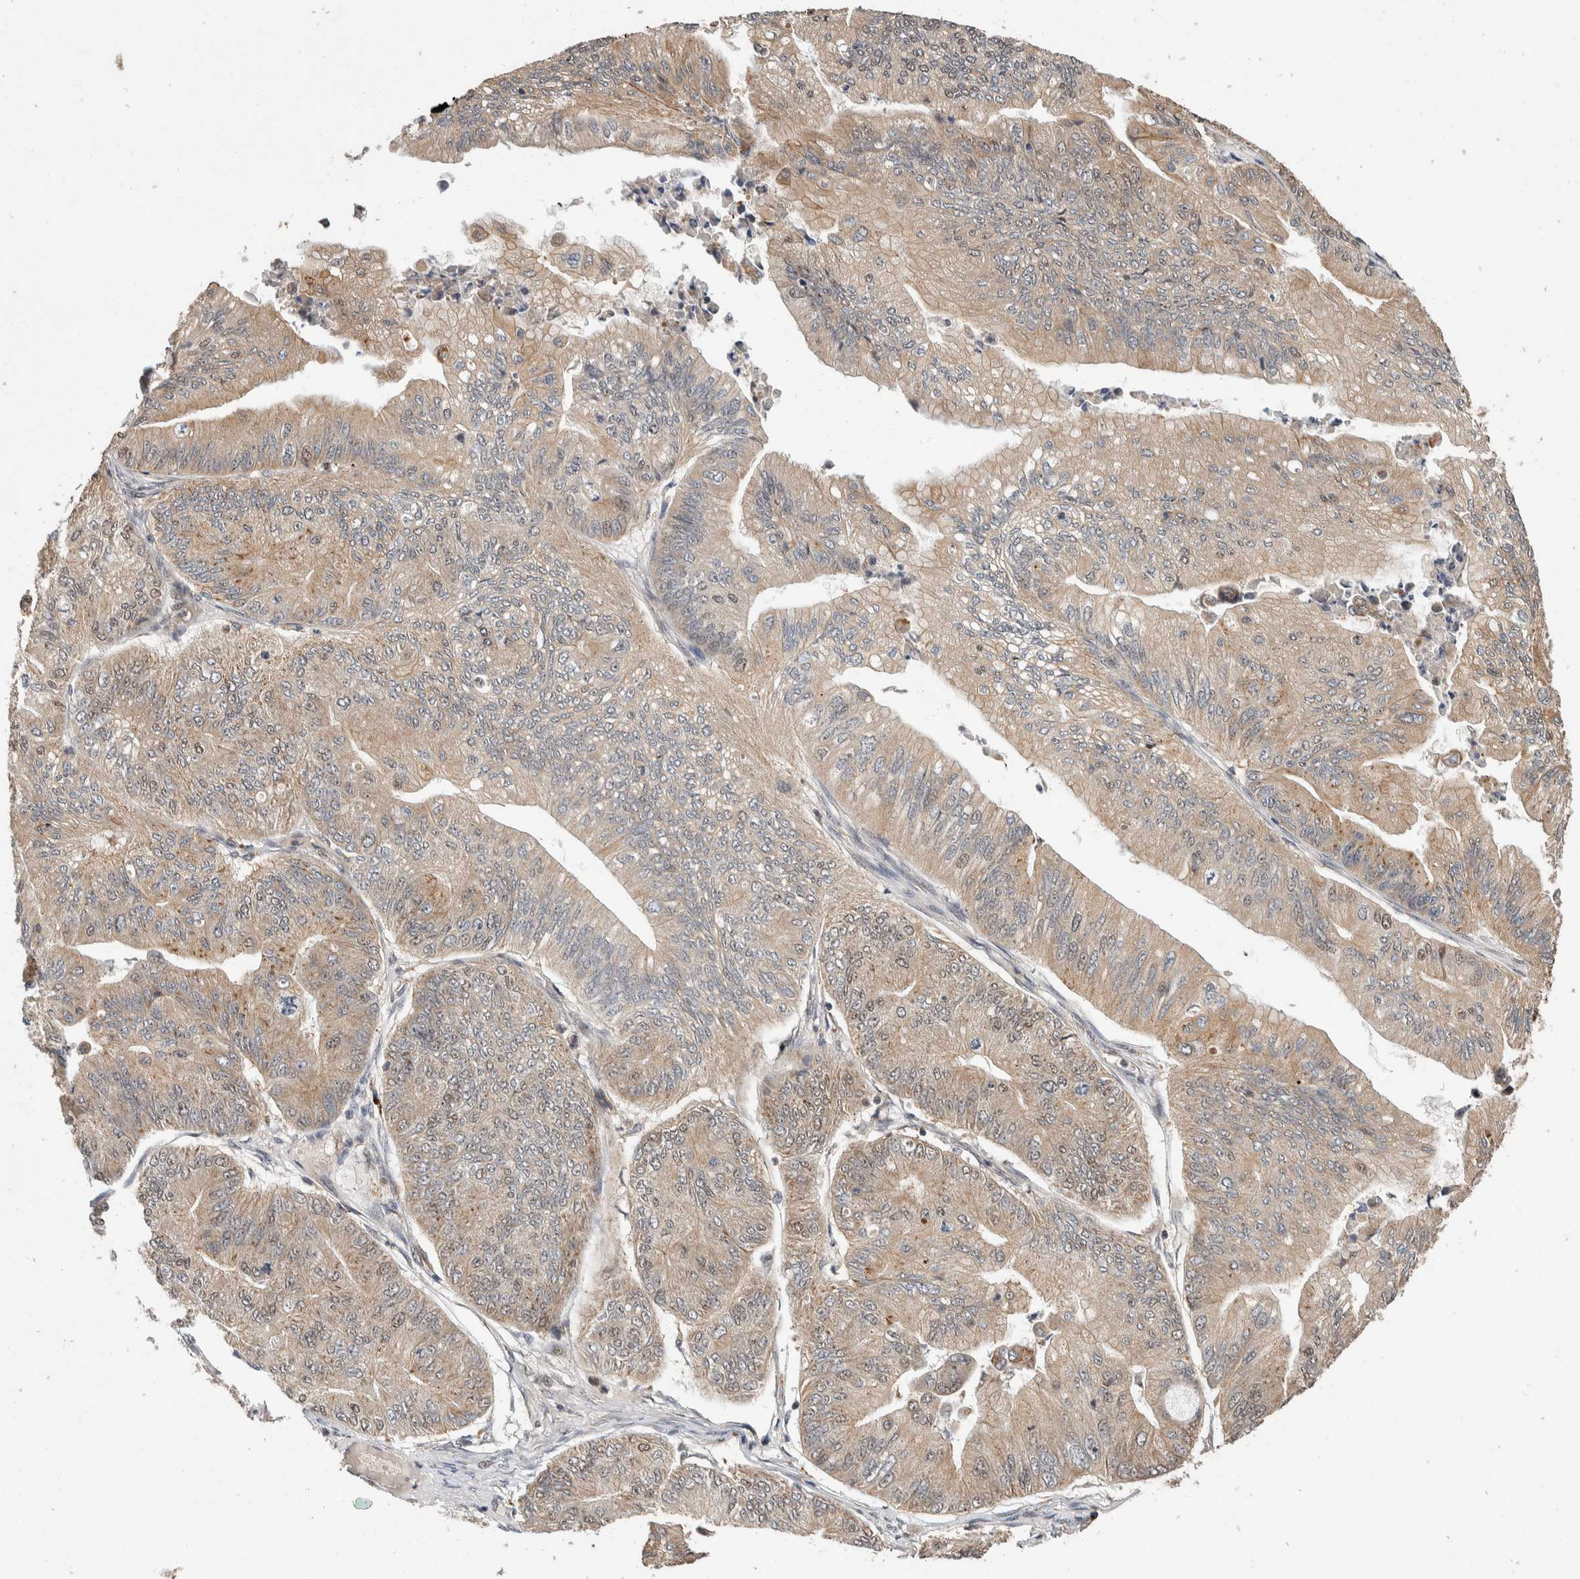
{"staining": {"intensity": "weak", "quantity": ">75%", "location": "cytoplasmic/membranous"}, "tissue": "ovarian cancer", "cell_type": "Tumor cells", "image_type": "cancer", "snomed": [{"axis": "morphology", "description": "Cystadenocarcinoma, mucinous, NOS"}, {"axis": "topography", "description": "Ovary"}], "caption": "Ovarian cancer stained with a brown dye shows weak cytoplasmic/membranous positive staining in approximately >75% of tumor cells.", "gene": "ABHD11", "patient": {"sex": "female", "age": 61}}